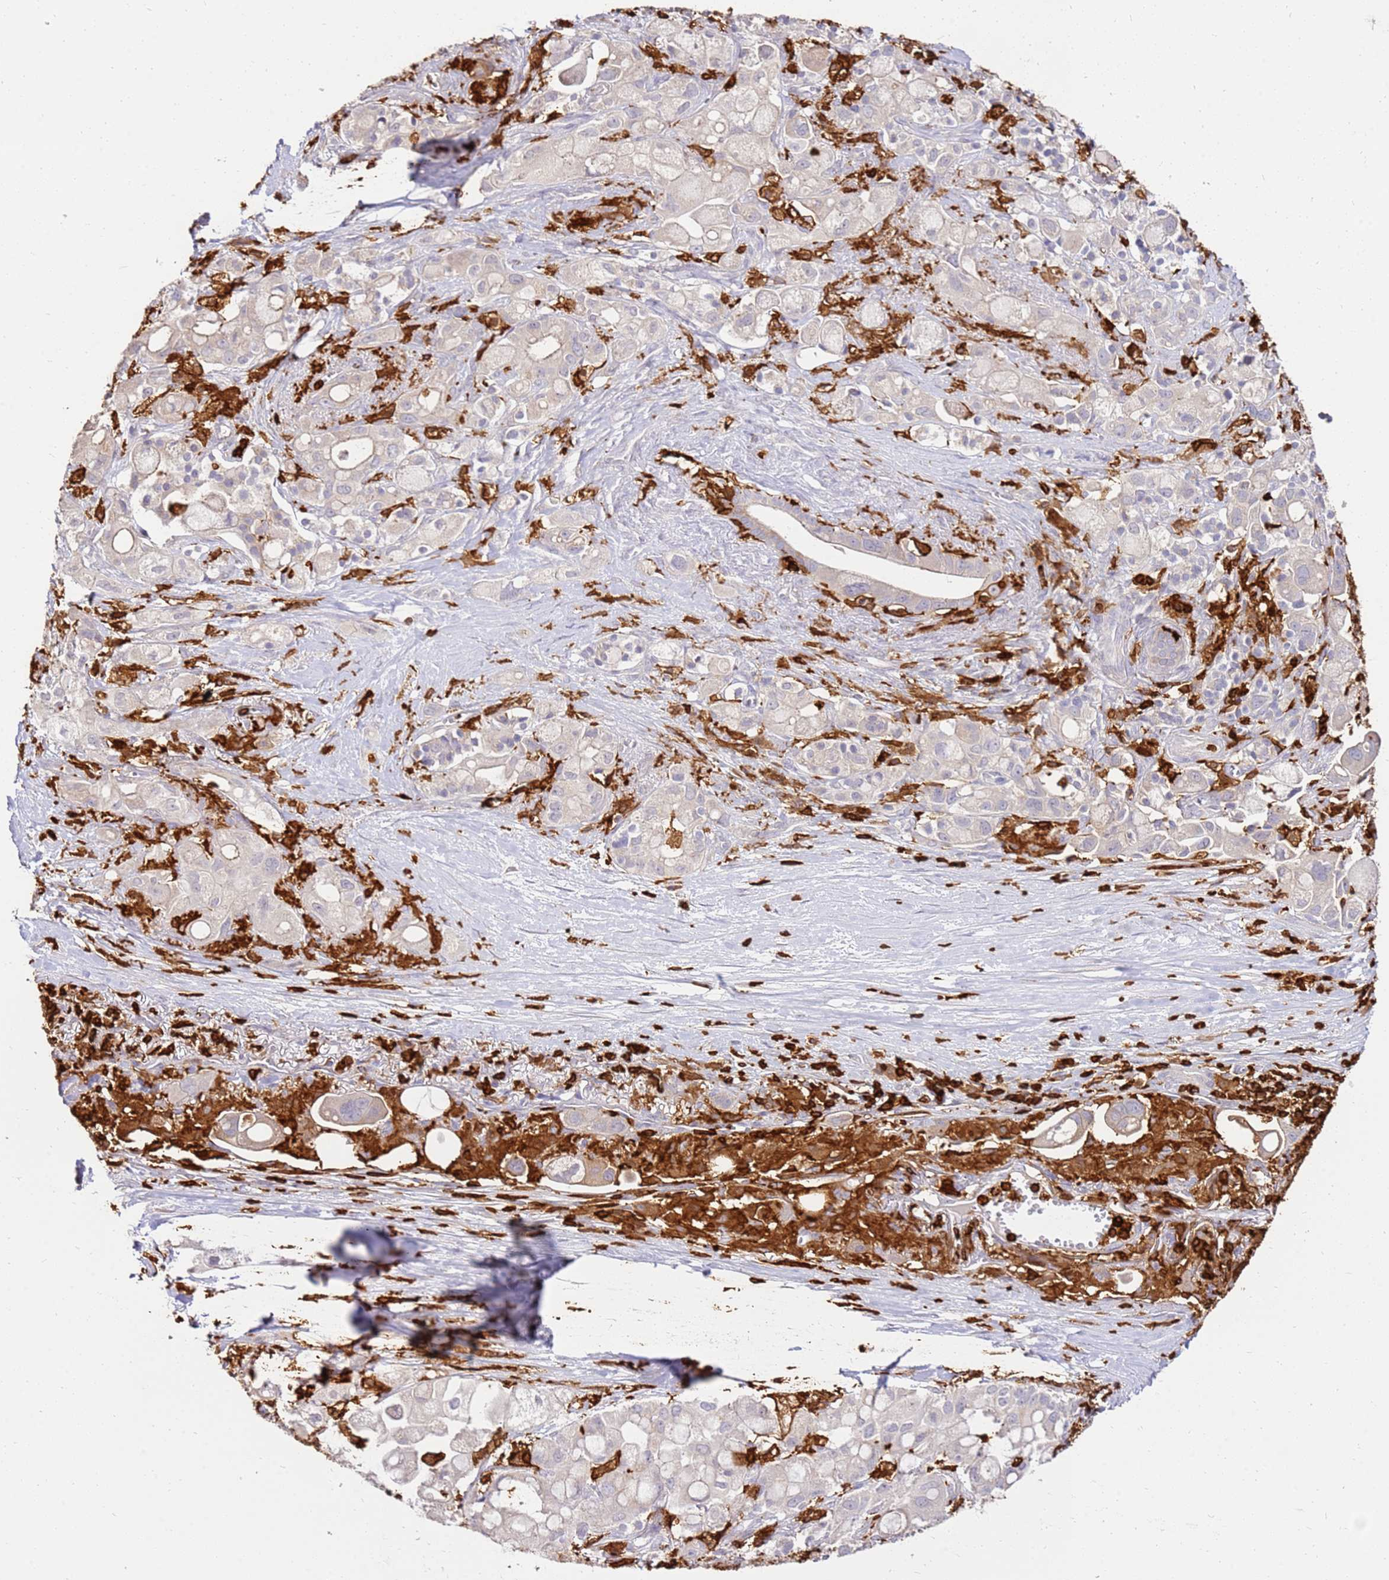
{"staining": {"intensity": "negative", "quantity": "none", "location": "none"}, "tissue": "pancreatic cancer", "cell_type": "Tumor cells", "image_type": "cancer", "snomed": [{"axis": "morphology", "description": "Adenocarcinoma, NOS"}, {"axis": "topography", "description": "Pancreas"}], "caption": "Immunohistochemistry (IHC) of adenocarcinoma (pancreatic) shows no positivity in tumor cells. (DAB IHC visualized using brightfield microscopy, high magnification).", "gene": "CORO1A", "patient": {"sex": "male", "age": 68}}